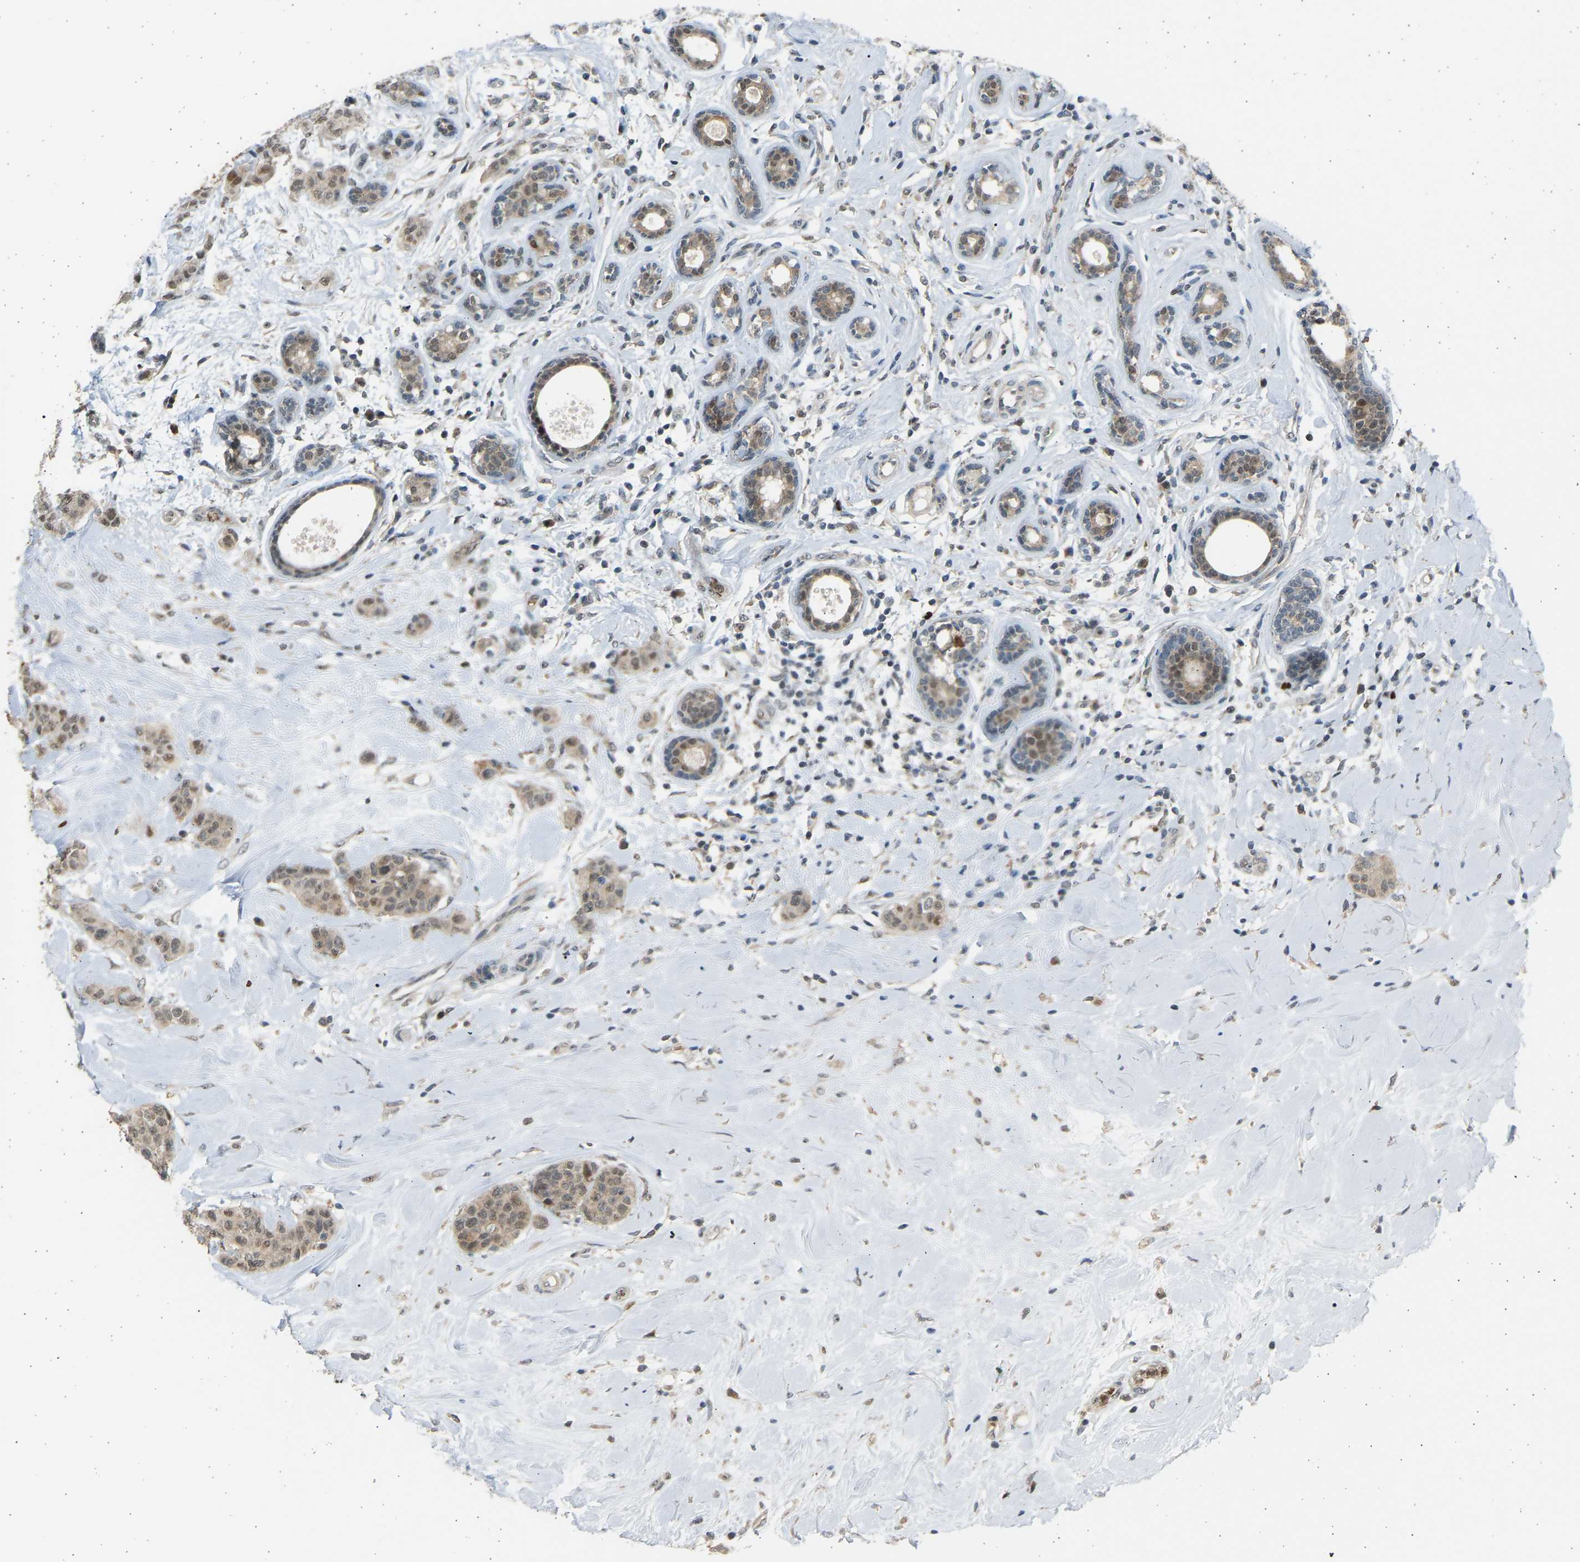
{"staining": {"intensity": "weak", "quantity": ">75%", "location": "cytoplasmic/membranous,nuclear"}, "tissue": "breast cancer", "cell_type": "Tumor cells", "image_type": "cancer", "snomed": [{"axis": "morphology", "description": "Normal tissue, NOS"}, {"axis": "morphology", "description": "Duct carcinoma"}, {"axis": "topography", "description": "Breast"}], "caption": "This image demonstrates breast cancer stained with immunohistochemistry (IHC) to label a protein in brown. The cytoplasmic/membranous and nuclear of tumor cells show weak positivity for the protein. Nuclei are counter-stained blue.", "gene": "BIRC2", "patient": {"sex": "female", "age": 40}}